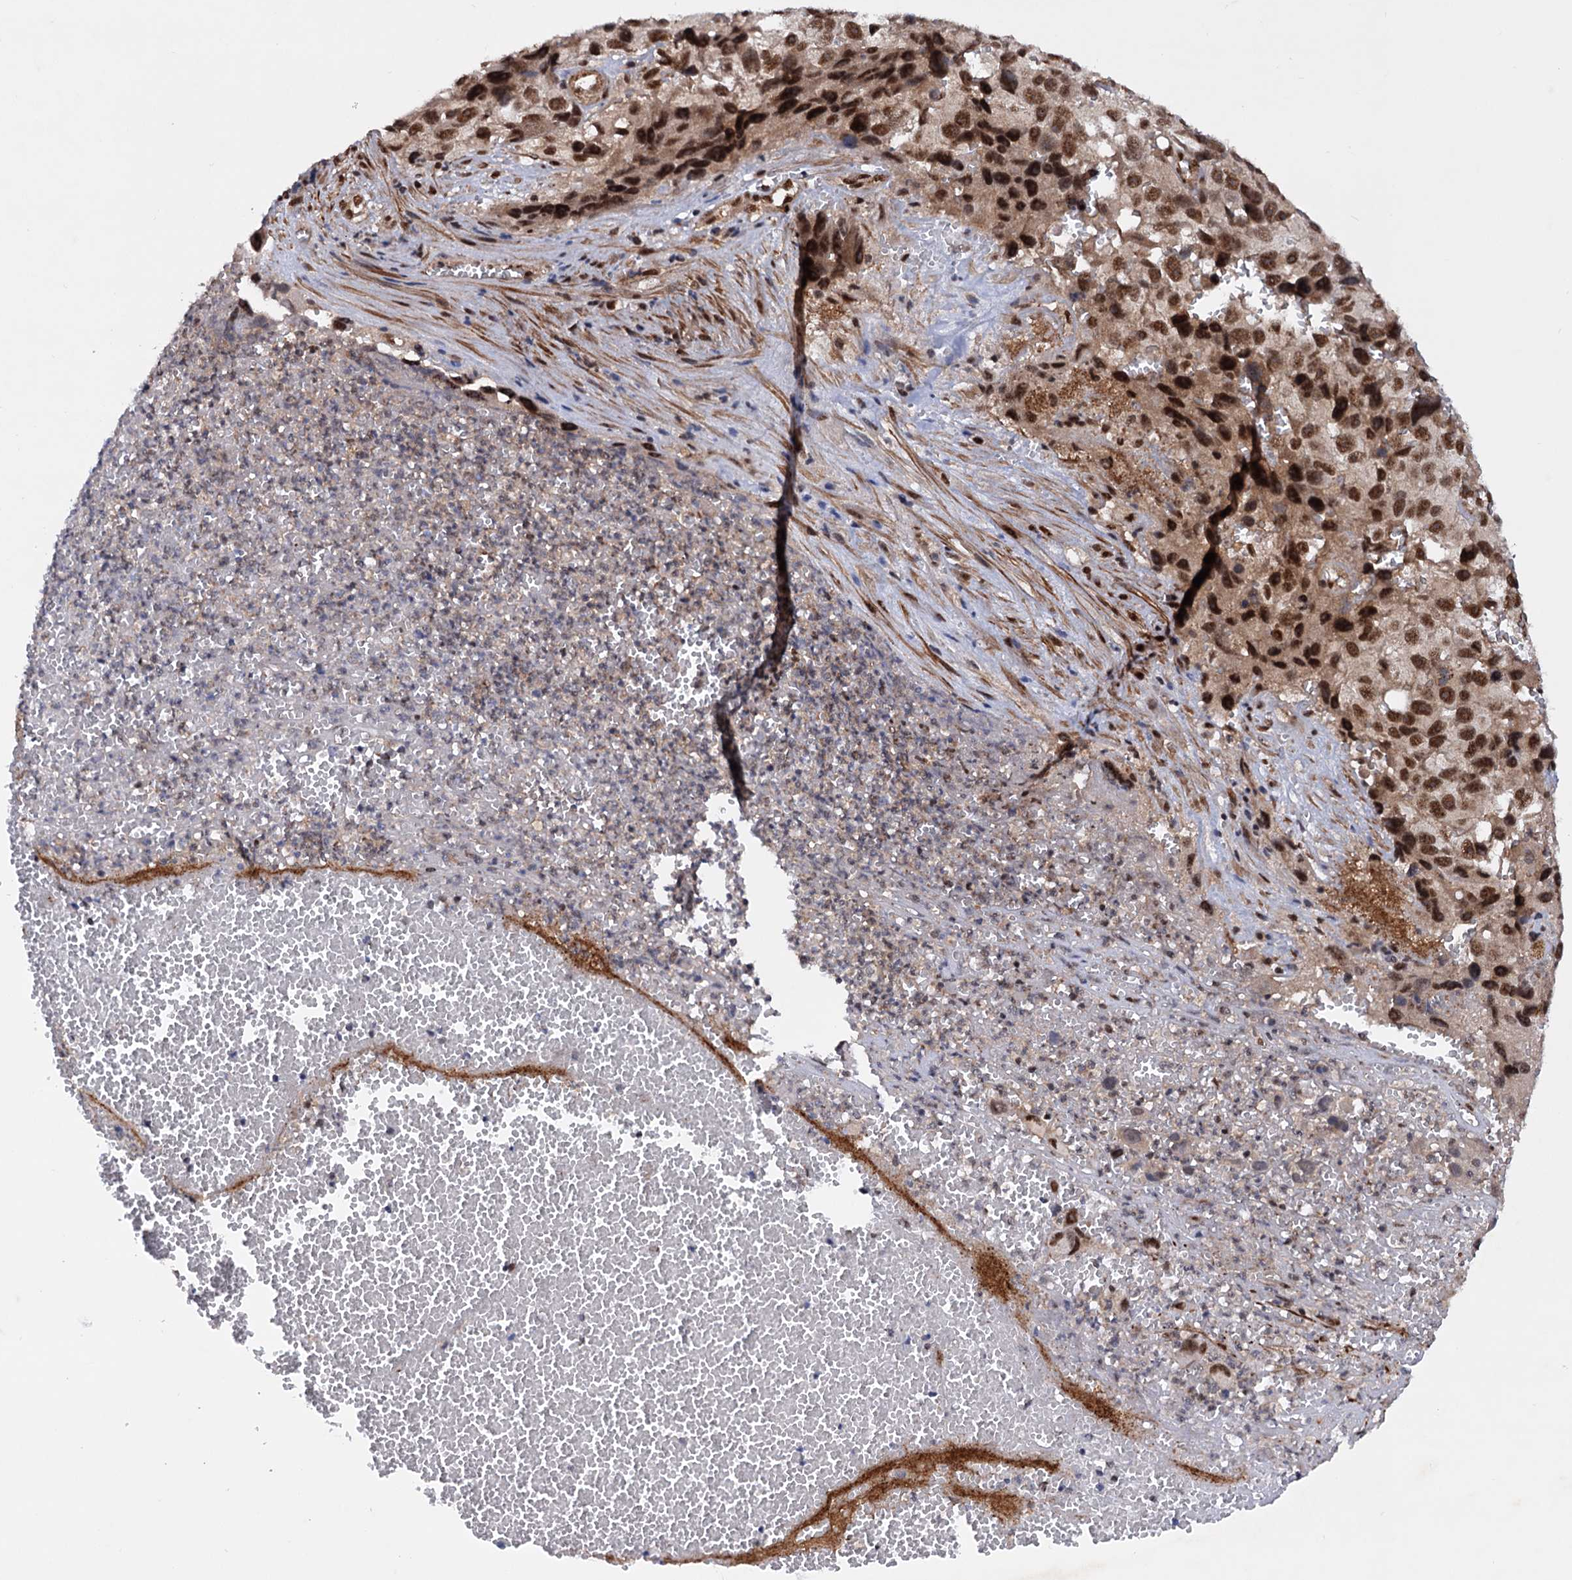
{"staining": {"intensity": "strong", "quantity": ">75%", "location": "nuclear"}, "tissue": "melanoma", "cell_type": "Tumor cells", "image_type": "cancer", "snomed": [{"axis": "morphology", "description": "Malignant melanoma, NOS"}, {"axis": "topography", "description": "Skin"}], "caption": "The histopathology image shows immunohistochemical staining of malignant melanoma. There is strong nuclear expression is seen in approximately >75% of tumor cells. Nuclei are stained in blue.", "gene": "TBC1D12", "patient": {"sex": "male", "age": 84}}